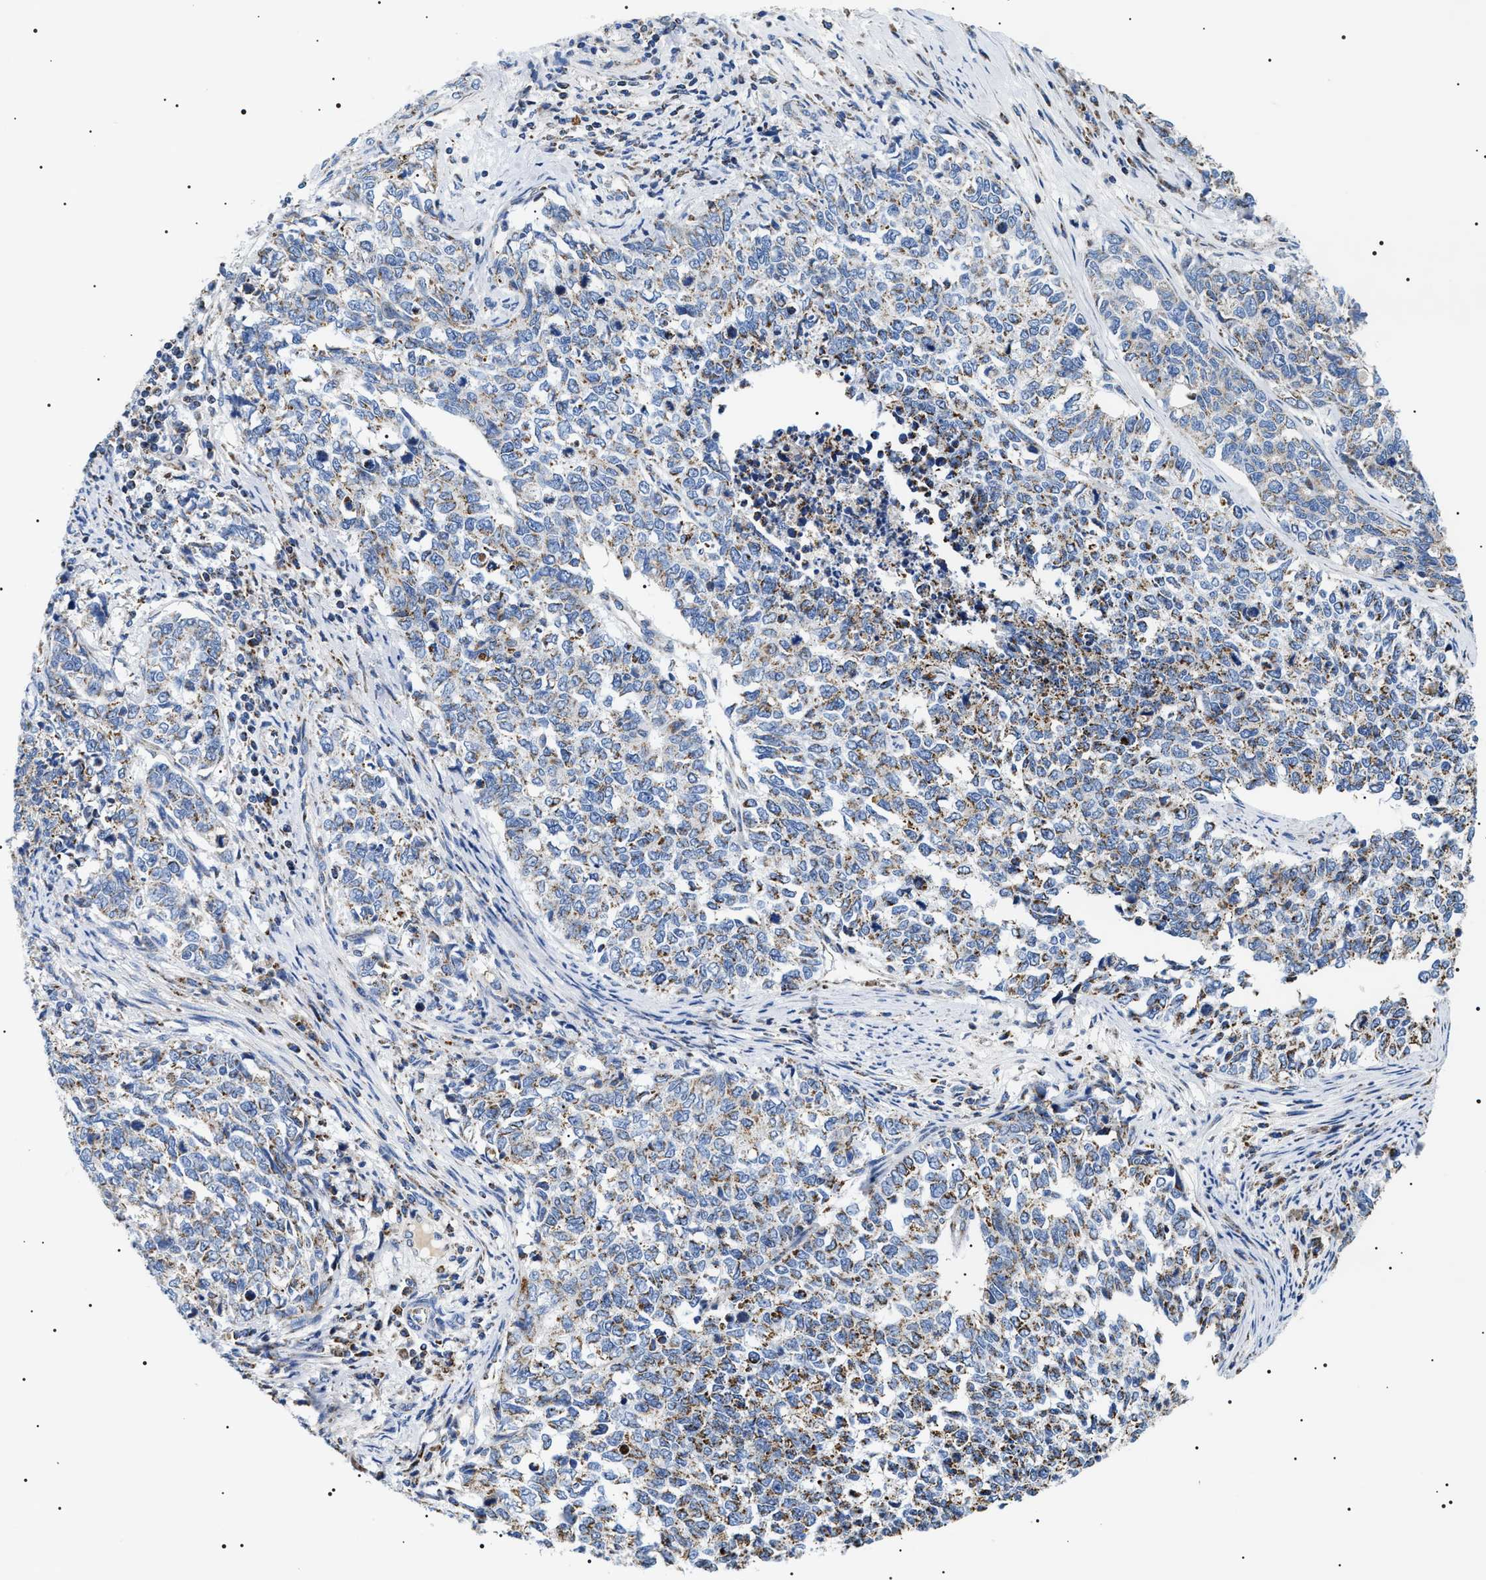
{"staining": {"intensity": "moderate", "quantity": "25%-75%", "location": "cytoplasmic/membranous"}, "tissue": "cervical cancer", "cell_type": "Tumor cells", "image_type": "cancer", "snomed": [{"axis": "morphology", "description": "Squamous cell carcinoma, NOS"}, {"axis": "topography", "description": "Cervix"}], "caption": "Squamous cell carcinoma (cervical) tissue shows moderate cytoplasmic/membranous expression in about 25%-75% of tumor cells", "gene": "OXSM", "patient": {"sex": "female", "age": 63}}